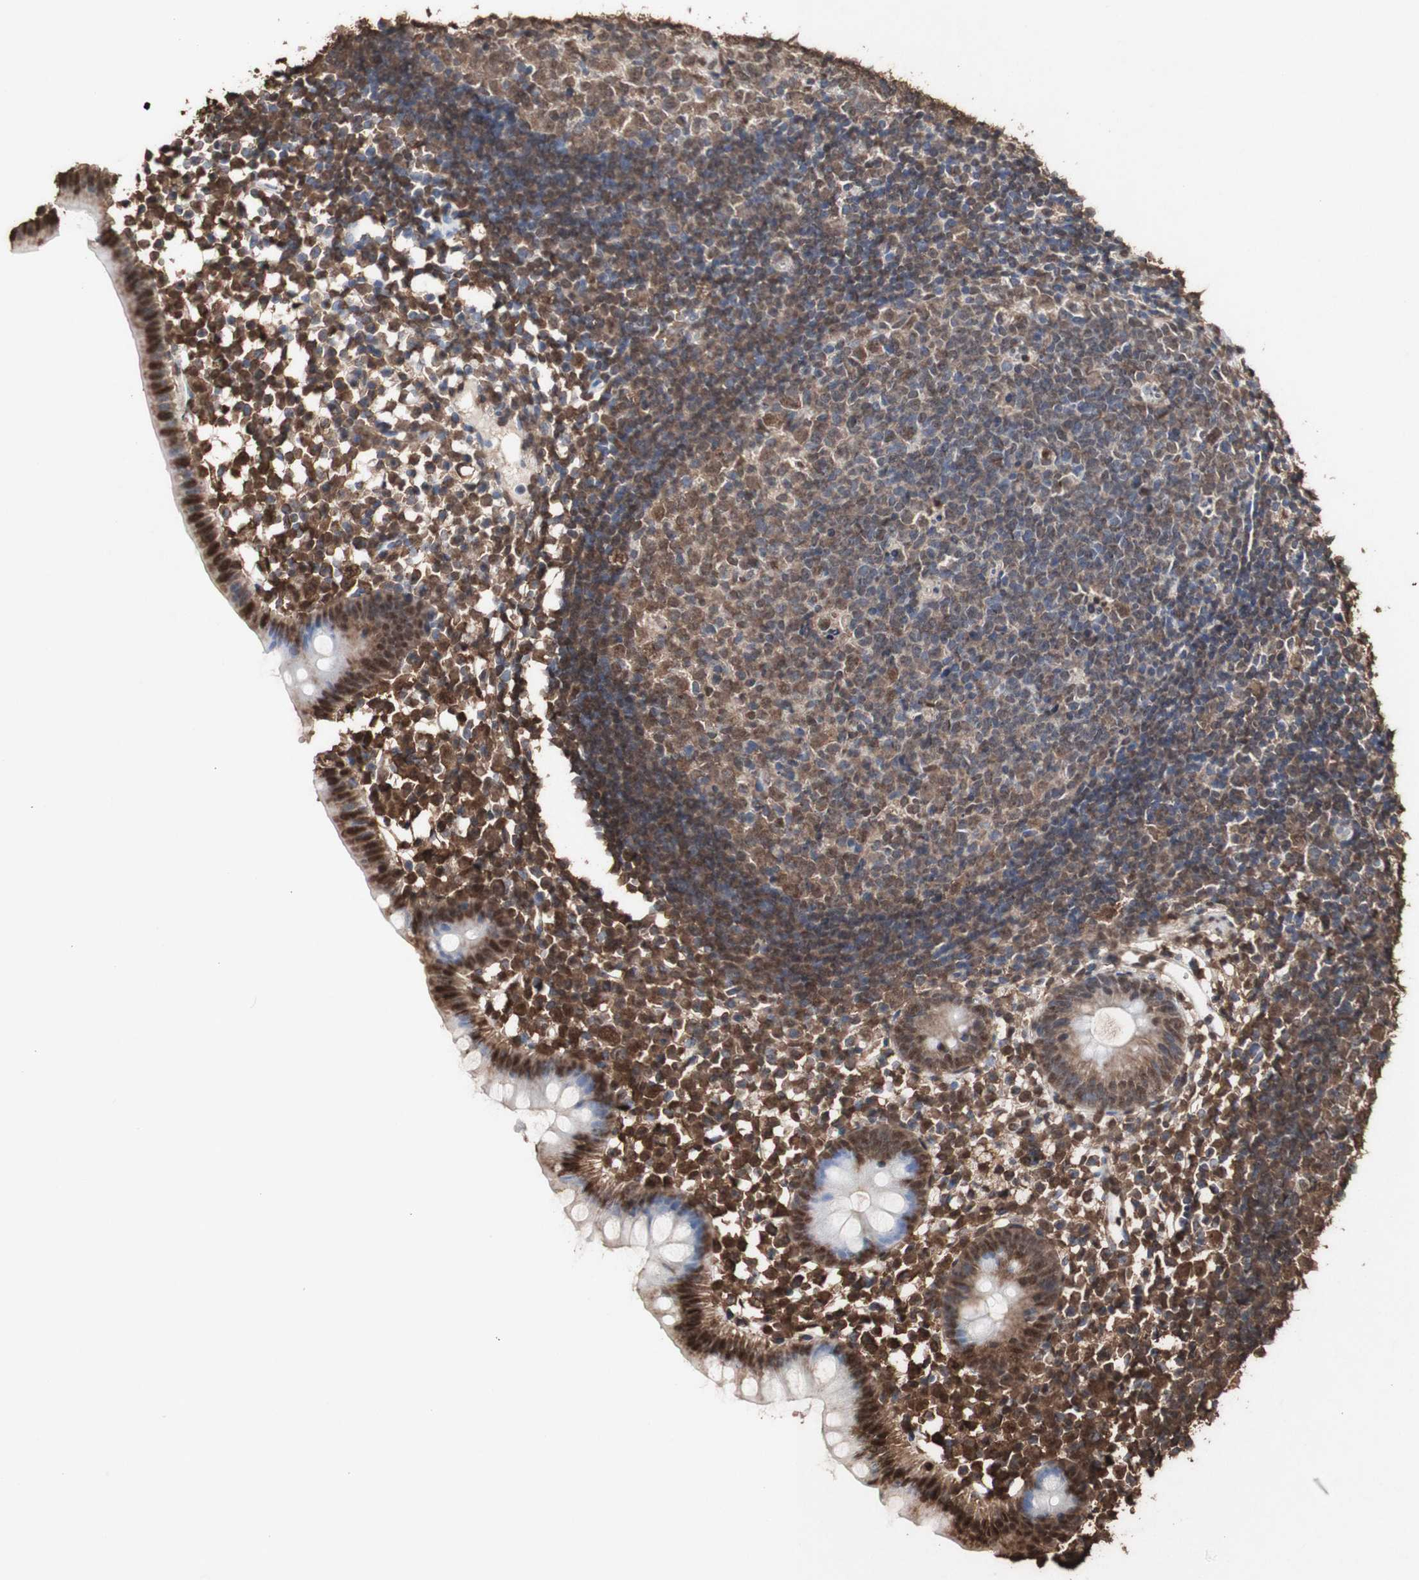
{"staining": {"intensity": "moderate", "quantity": "25%-75%", "location": "cytoplasmic/membranous,nuclear"}, "tissue": "appendix", "cell_type": "Glandular cells", "image_type": "normal", "snomed": [{"axis": "morphology", "description": "Normal tissue, NOS"}, {"axis": "topography", "description": "Appendix"}], "caption": "Immunohistochemical staining of normal human appendix shows 25%-75% levels of moderate cytoplasmic/membranous,nuclear protein expression in about 25%-75% of glandular cells.", "gene": "PIDD1", "patient": {"sex": "female", "age": 20}}